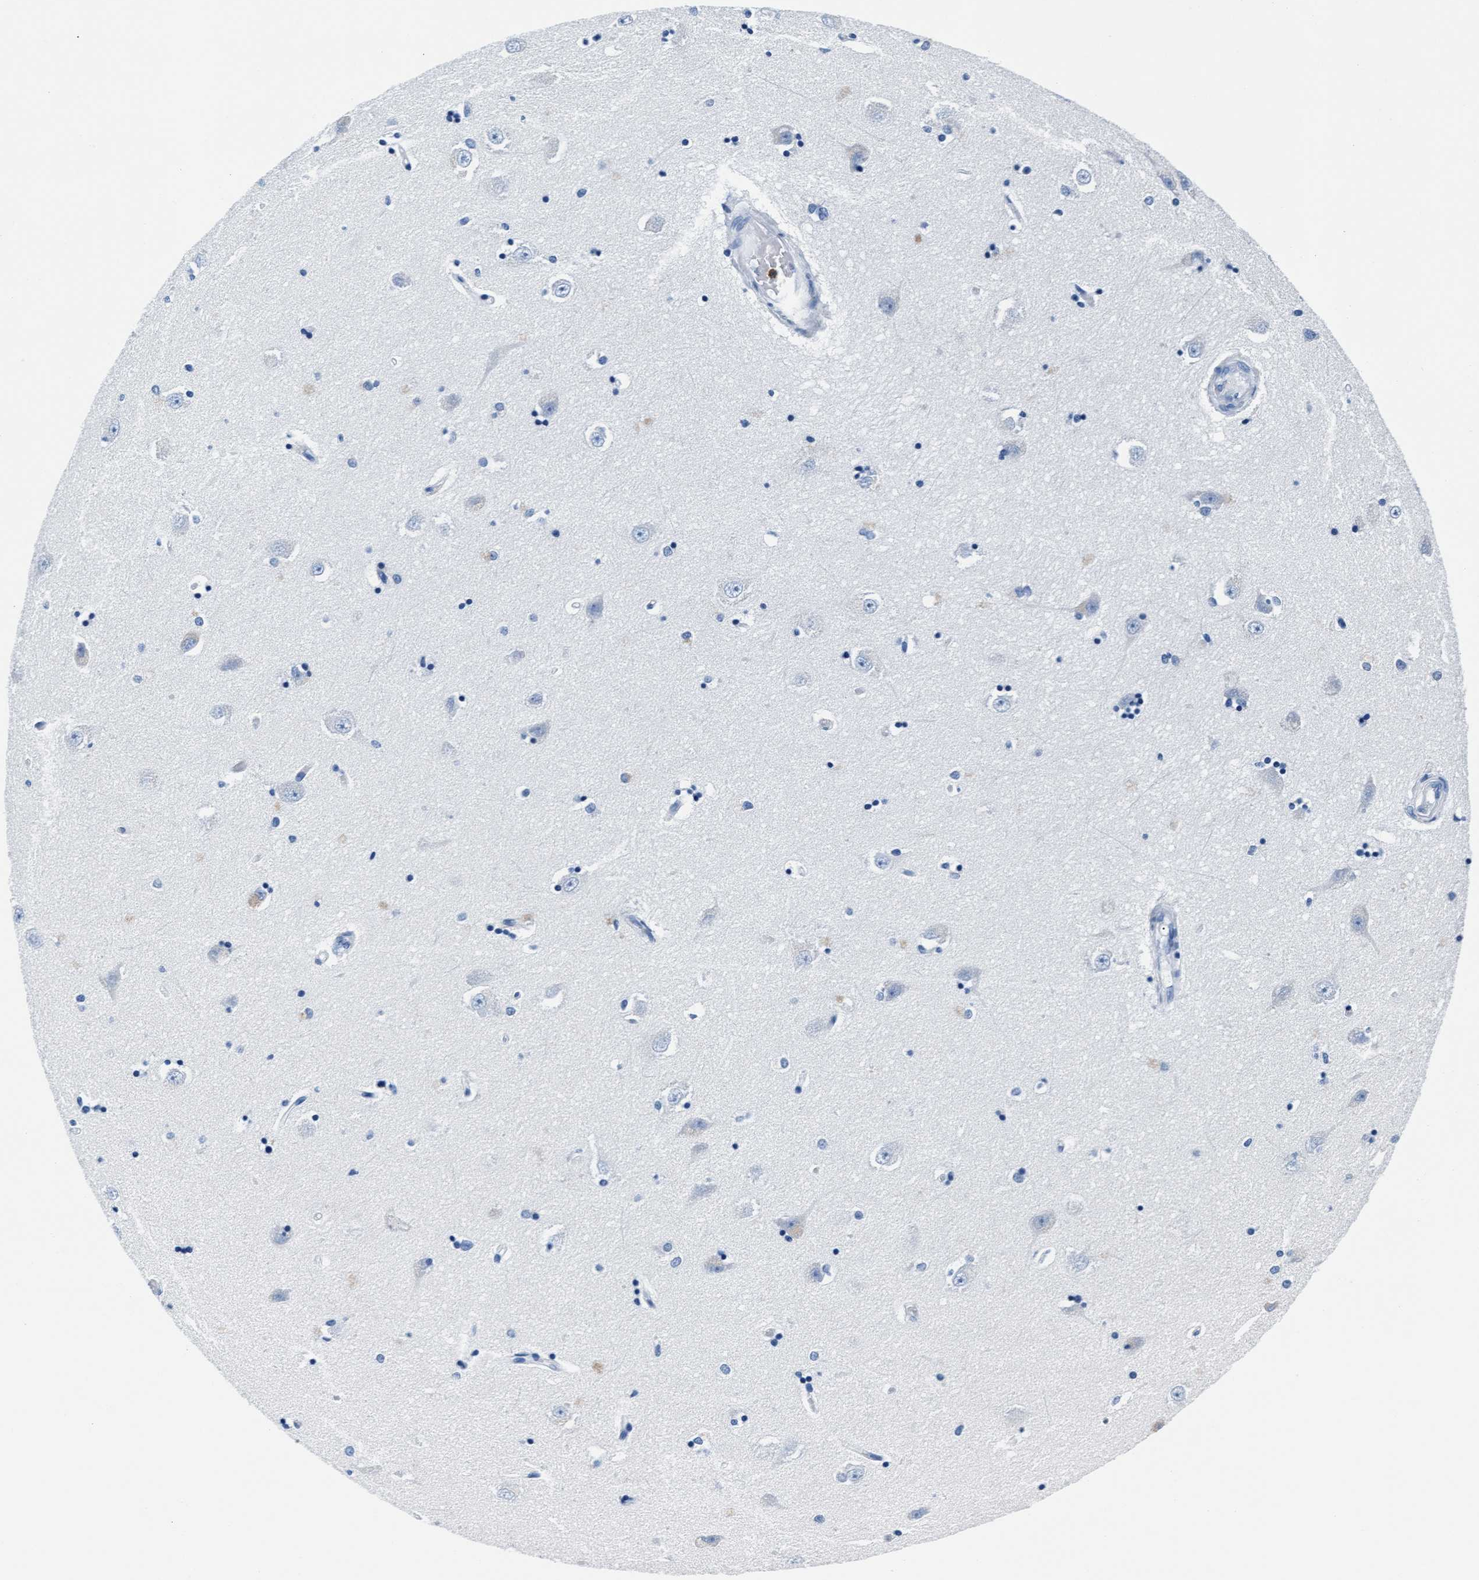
{"staining": {"intensity": "negative", "quantity": "none", "location": "none"}, "tissue": "hippocampus", "cell_type": "Glial cells", "image_type": "normal", "snomed": [{"axis": "morphology", "description": "Normal tissue, NOS"}, {"axis": "topography", "description": "Hippocampus"}], "caption": "This is a micrograph of immunohistochemistry staining of unremarkable hippocampus, which shows no positivity in glial cells.", "gene": "MMP8", "patient": {"sex": "male", "age": 45}}